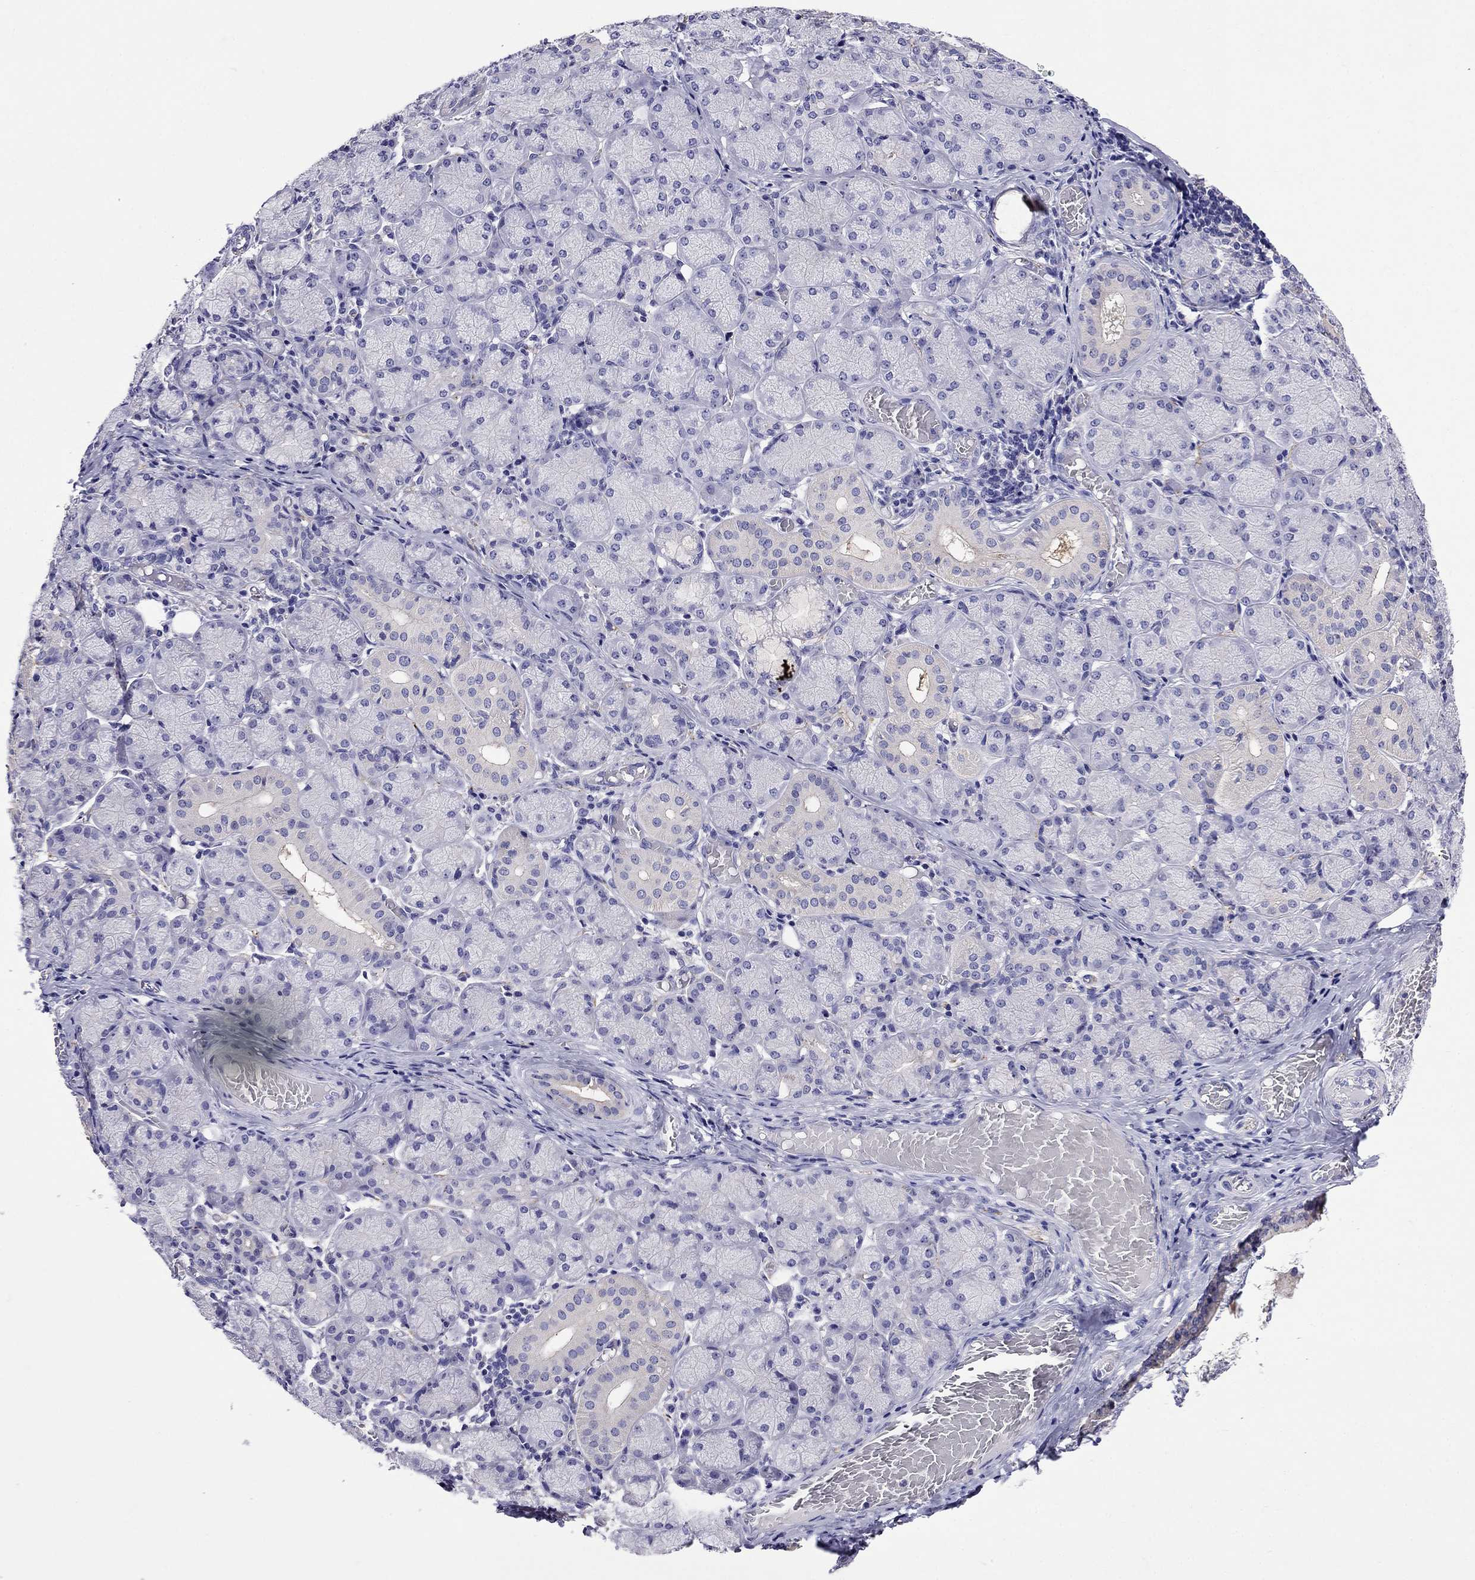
{"staining": {"intensity": "weak", "quantity": "<25%", "location": "cytoplasmic/membranous"}, "tissue": "salivary gland", "cell_type": "Glandular cells", "image_type": "normal", "snomed": [{"axis": "morphology", "description": "Normal tissue, NOS"}, {"axis": "topography", "description": "Salivary gland"}, {"axis": "topography", "description": "Peripheral nerve tissue"}], "caption": "A high-resolution histopathology image shows IHC staining of benign salivary gland, which exhibits no significant staining in glandular cells.", "gene": "SCG2", "patient": {"sex": "female", "age": 24}}